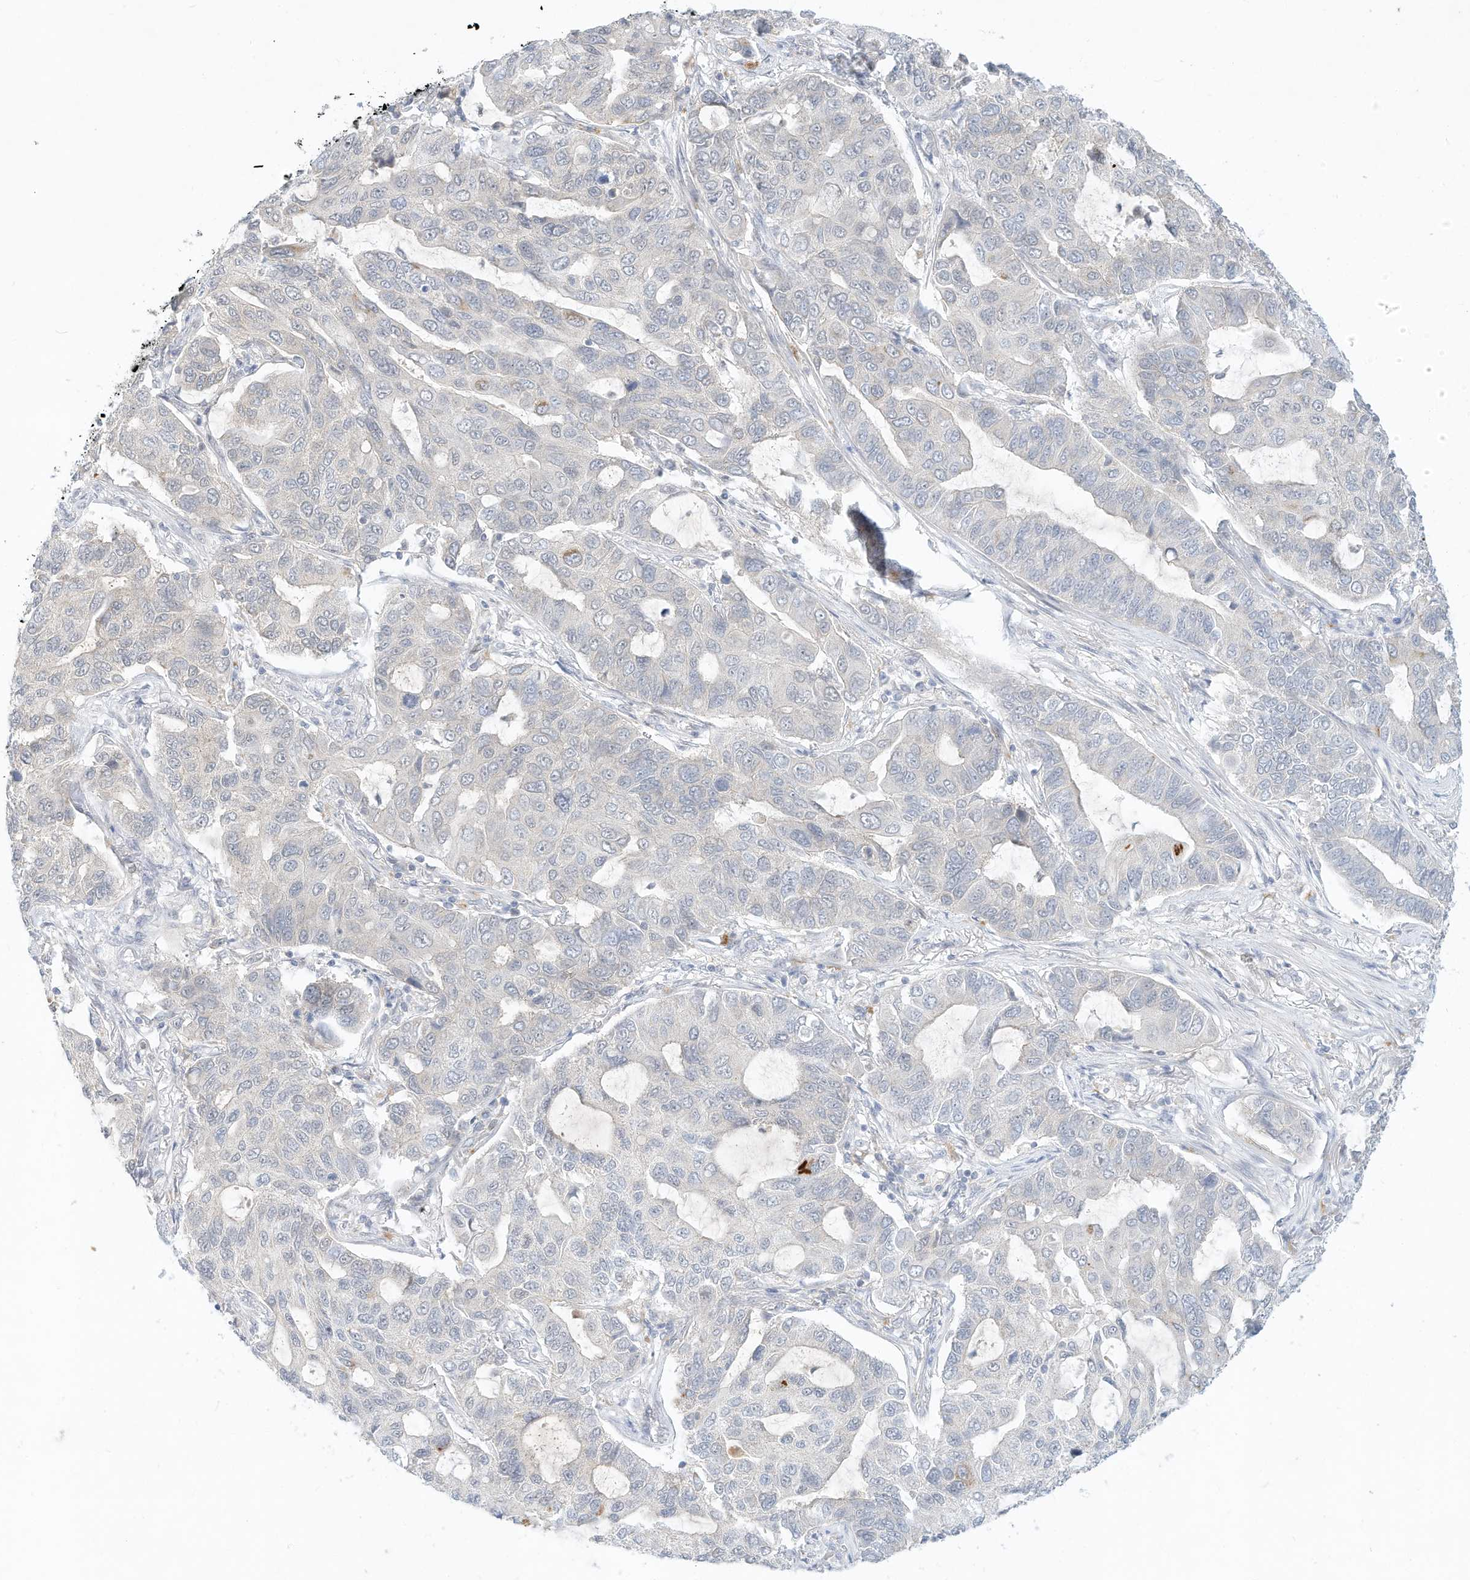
{"staining": {"intensity": "negative", "quantity": "none", "location": "none"}, "tissue": "lung cancer", "cell_type": "Tumor cells", "image_type": "cancer", "snomed": [{"axis": "morphology", "description": "Adenocarcinoma, NOS"}, {"axis": "topography", "description": "Lung"}], "caption": "Human lung cancer (adenocarcinoma) stained for a protein using IHC displays no positivity in tumor cells.", "gene": "PAK6", "patient": {"sex": "male", "age": 64}}